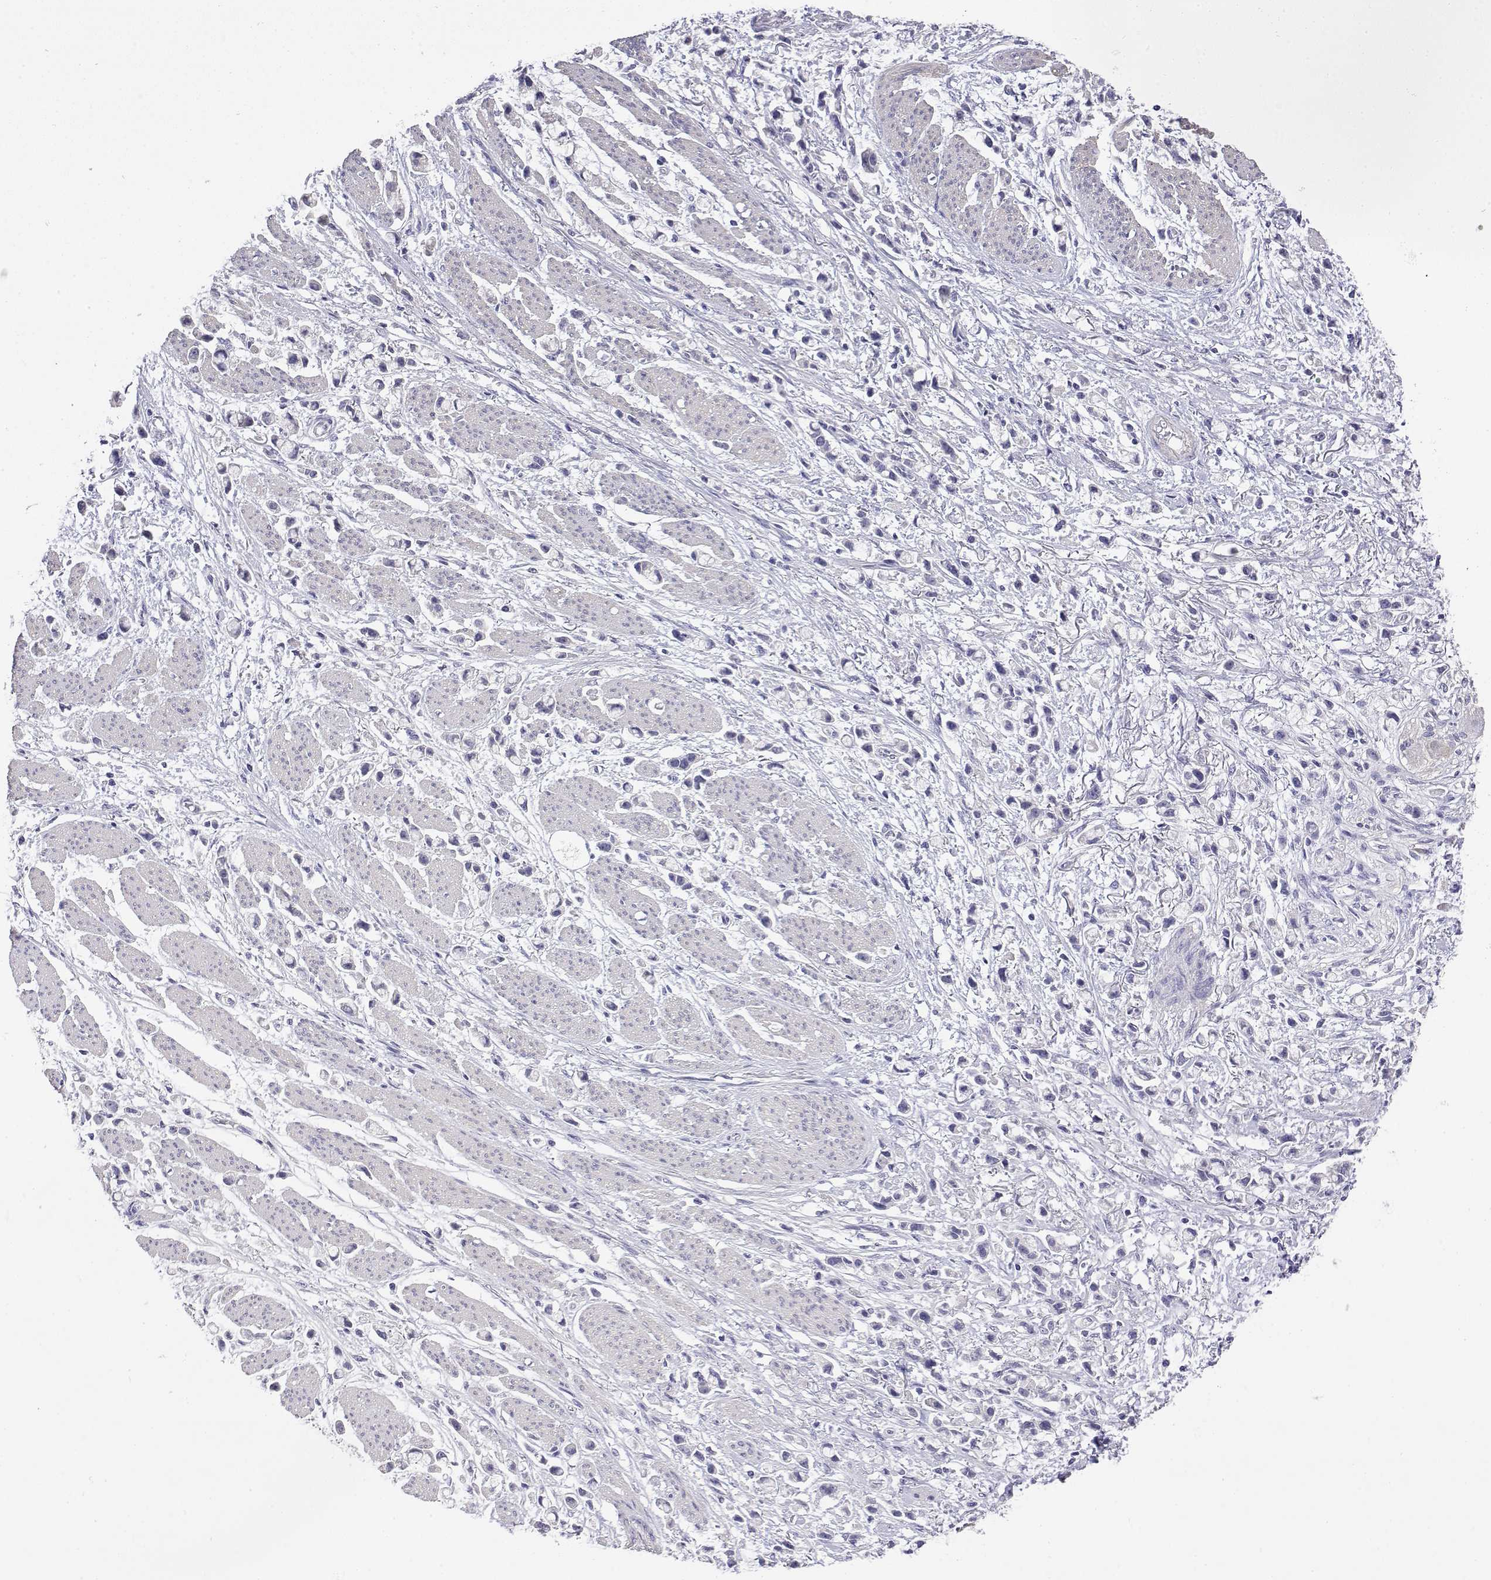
{"staining": {"intensity": "negative", "quantity": "none", "location": "none"}, "tissue": "stomach cancer", "cell_type": "Tumor cells", "image_type": "cancer", "snomed": [{"axis": "morphology", "description": "Adenocarcinoma, NOS"}, {"axis": "topography", "description": "Stomach"}], "caption": "Stomach cancer (adenocarcinoma) was stained to show a protein in brown. There is no significant staining in tumor cells.", "gene": "LY6D", "patient": {"sex": "female", "age": 81}}